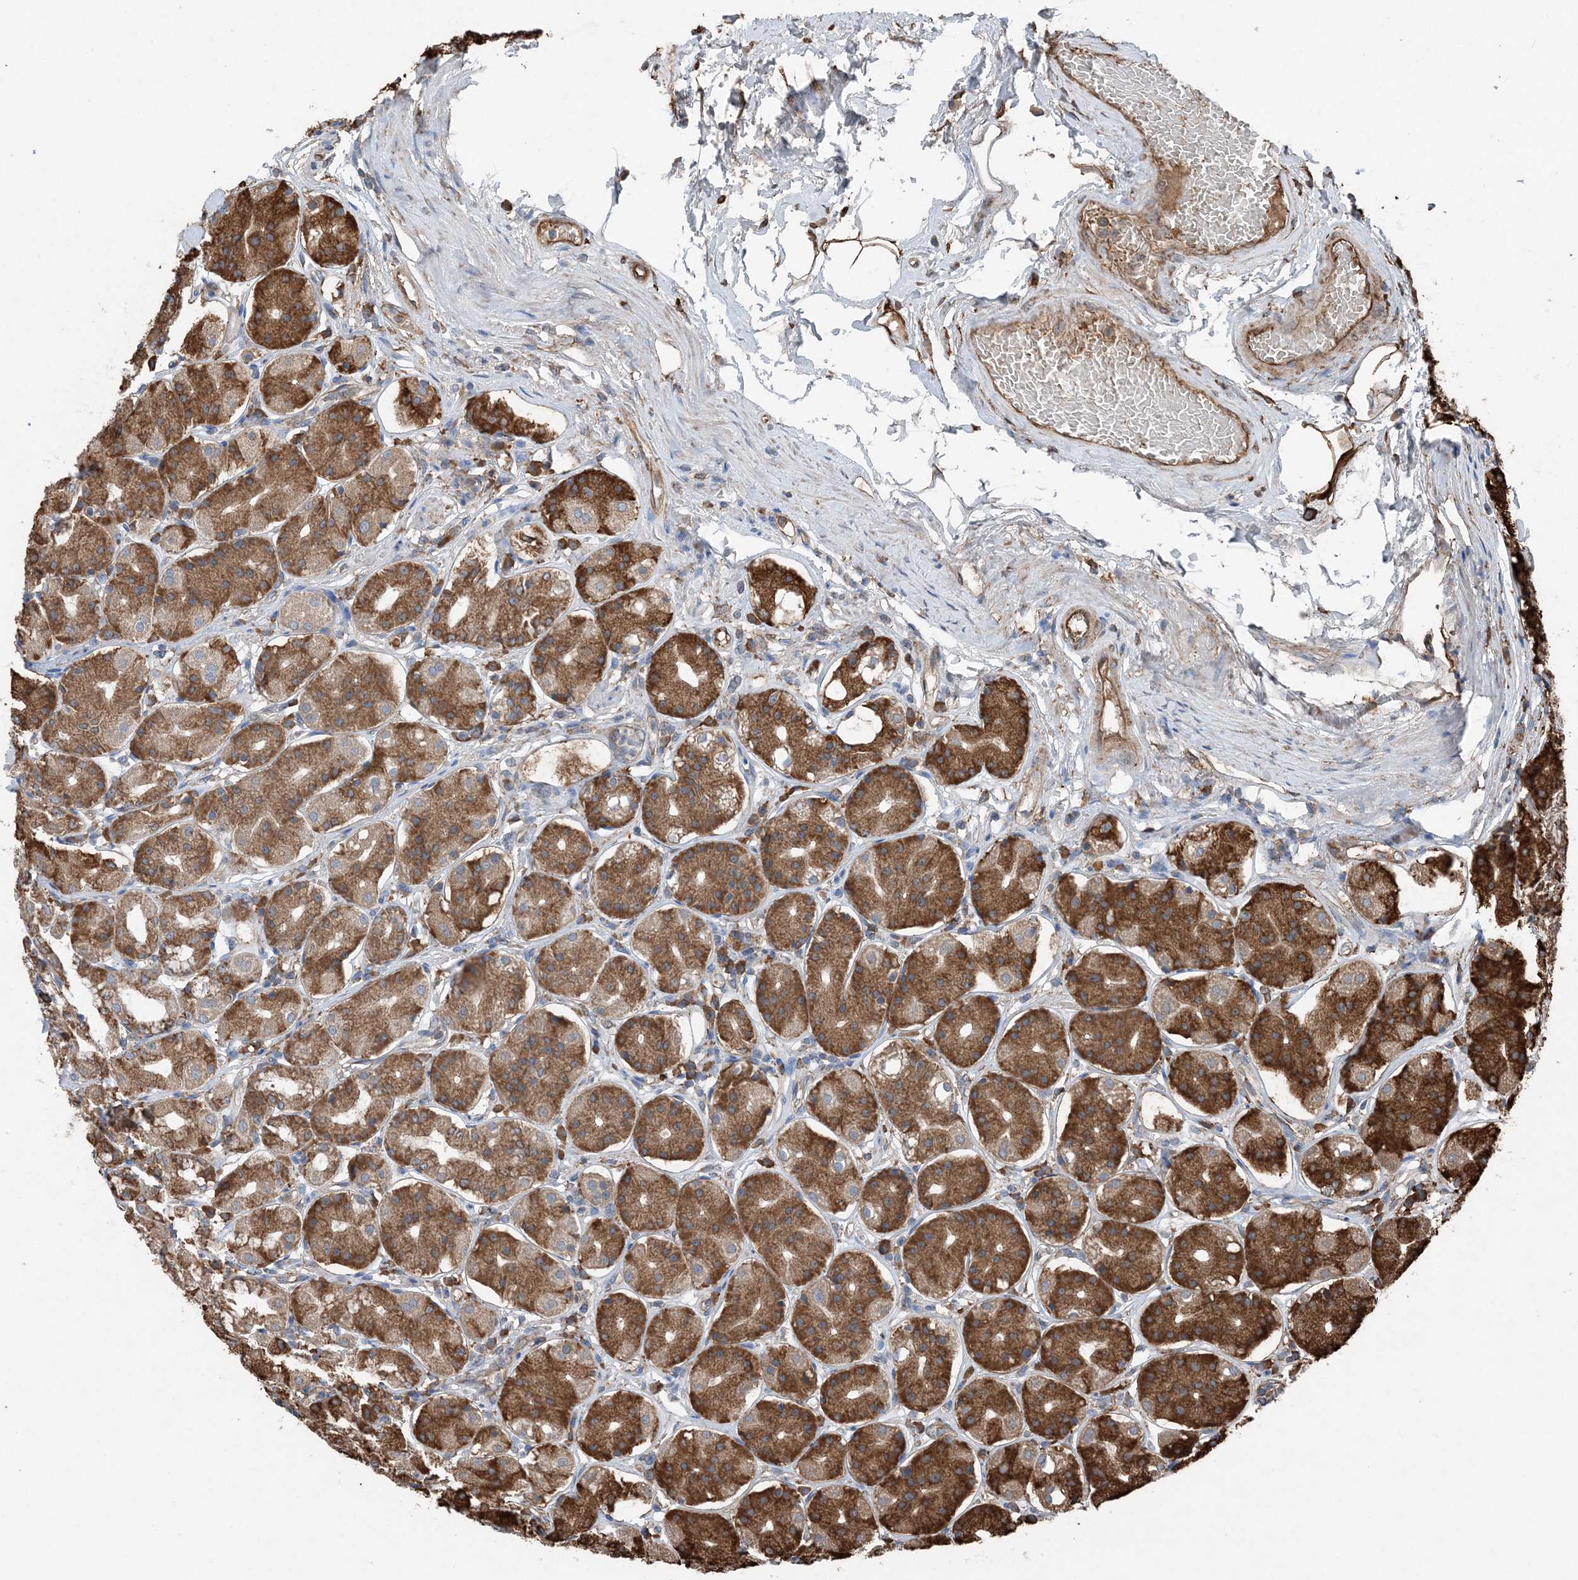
{"staining": {"intensity": "strong", "quantity": ">75%", "location": "cytoplasmic/membranous"}, "tissue": "stomach", "cell_type": "Glandular cells", "image_type": "normal", "snomed": [{"axis": "morphology", "description": "Normal tissue, NOS"}, {"axis": "topography", "description": "Stomach"}, {"axis": "topography", "description": "Stomach, lower"}], "caption": "Protein expression analysis of unremarkable stomach shows strong cytoplasmic/membranous staining in about >75% of glandular cells.", "gene": "PDIA6", "patient": {"sex": "female", "age": 56}}